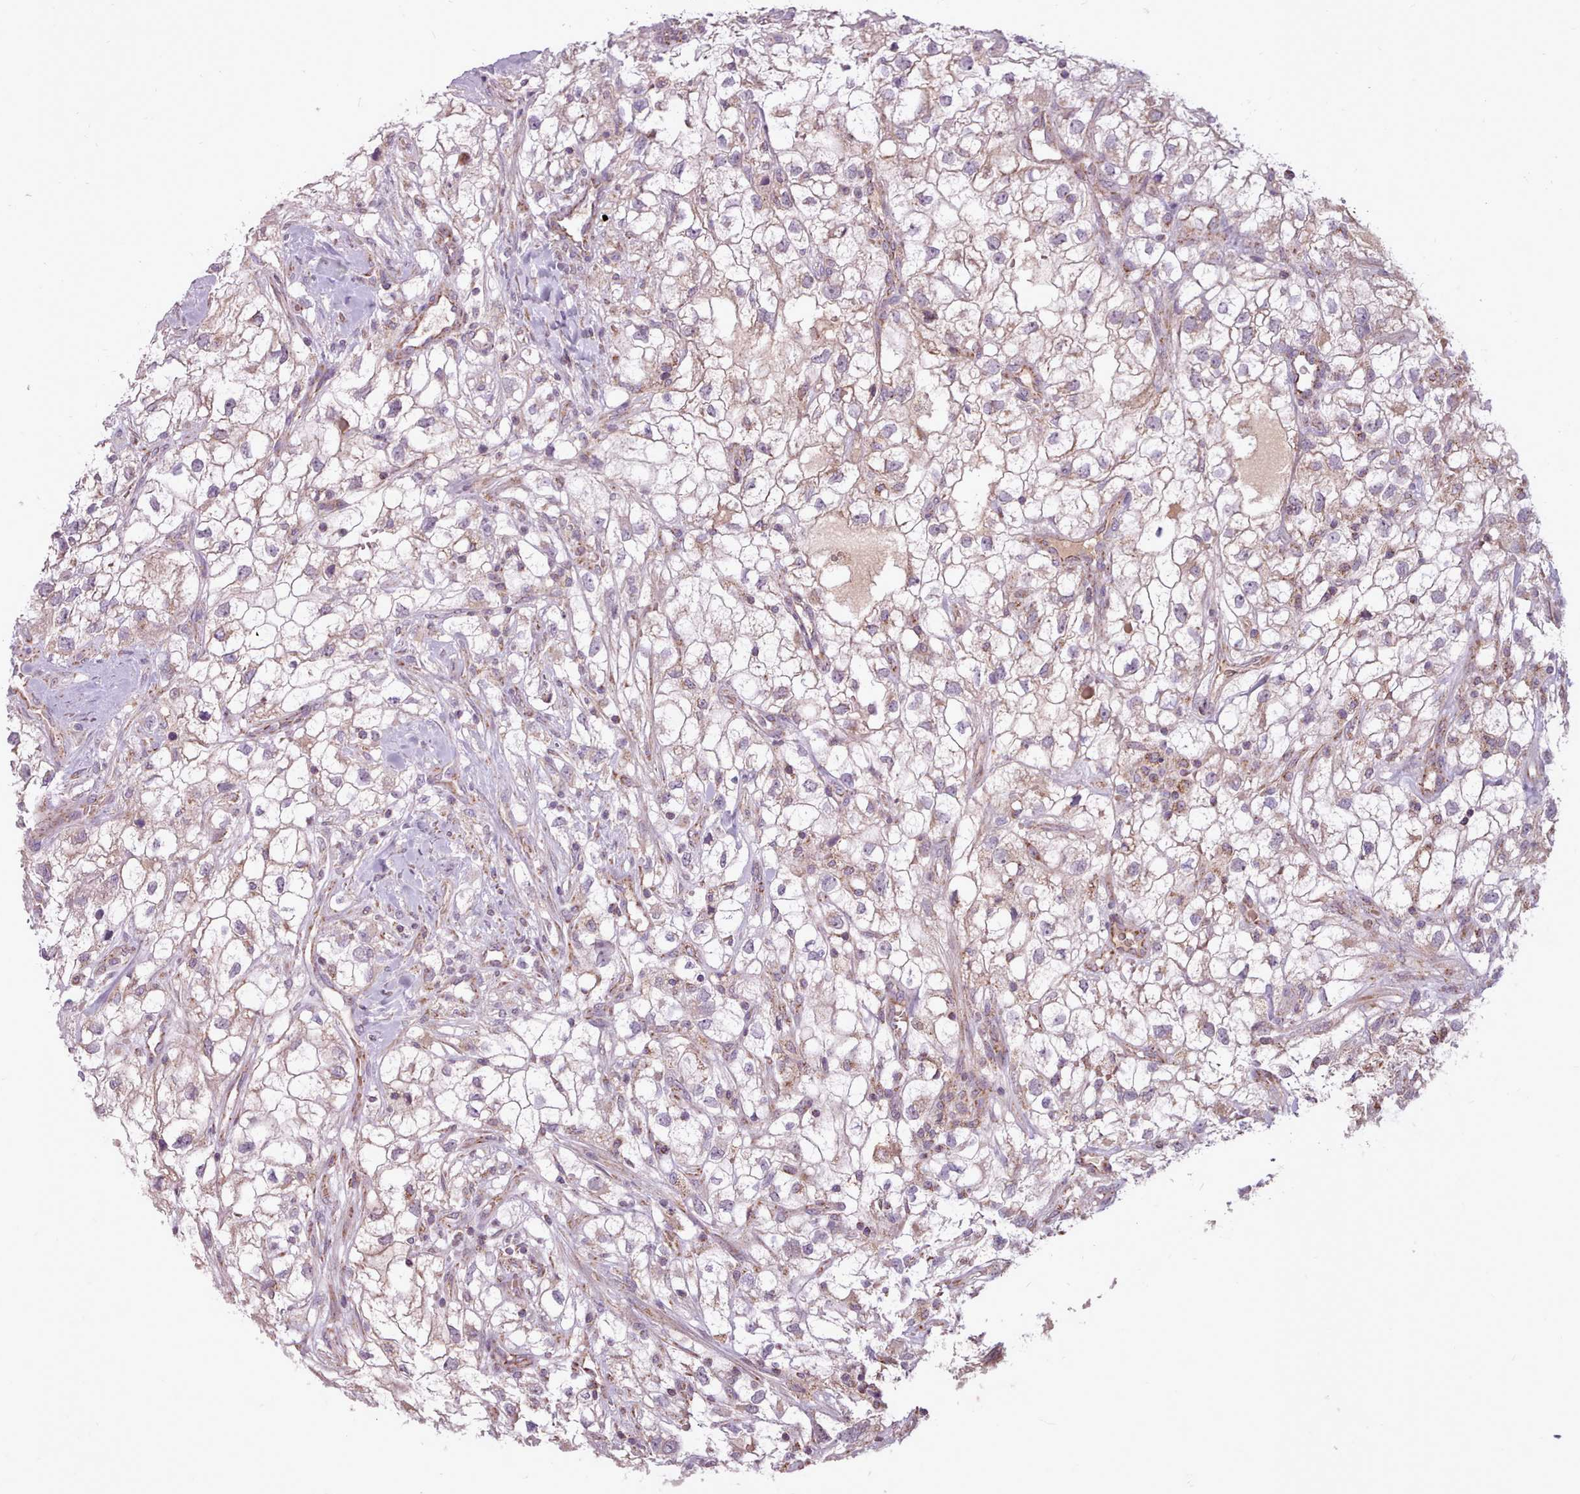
{"staining": {"intensity": "weak", "quantity": "25%-75%", "location": "cytoplasmic/membranous"}, "tissue": "renal cancer", "cell_type": "Tumor cells", "image_type": "cancer", "snomed": [{"axis": "morphology", "description": "Adenocarcinoma, NOS"}, {"axis": "topography", "description": "Kidney"}], "caption": "High-magnification brightfield microscopy of adenocarcinoma (renal) stained with DAB (3,3'-diaminobenzidine) (brown) and counterstained with hematoxylin (blue). tumor cells exhibit weak cytoplasmic/membranous positivity is identified in approximately25%-75% of cells.", "gene": "LIN7C", "patient": {"sex": "male", "age": 59}}